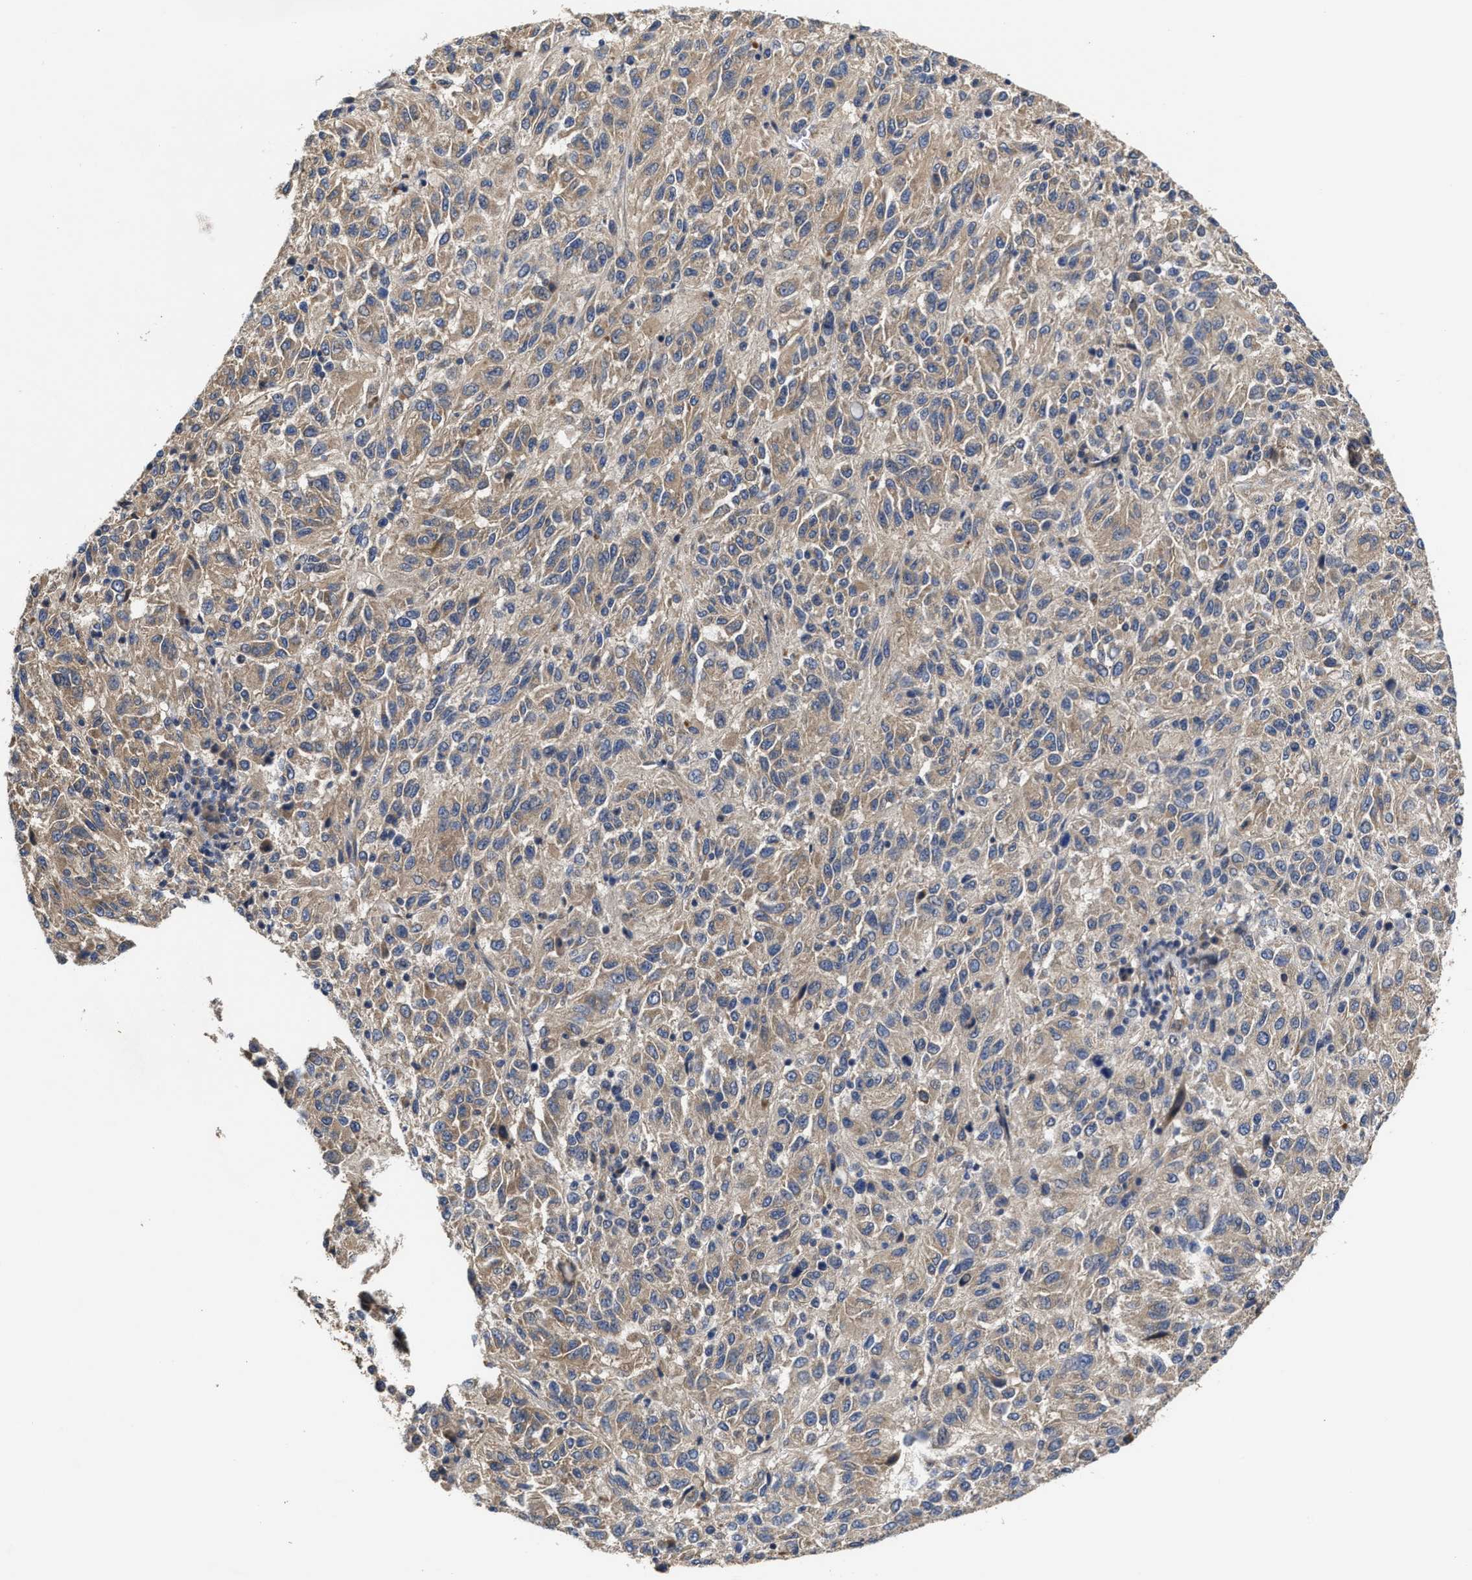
{"staining": {"intensity": "weak", "quantity": ">75%", "location": "cytoplasmic/membranous"}, "tissue": "melanoma", "cell_type": "Tumor cells", "image_type": "cancer", "snomed": [{"axis": "morphology", "description": "Malignant melanoma, Metastatic site"}, {"axis": "topography", "description": "Lung"}], "caption": "Brown immunohistochemical staining in melanoma displays weak cytoplasmic/membranous staining in approximately >75% of tumor cells.", "gene": "TRAF6", "patient": {"sex": "male", "age": 64}}